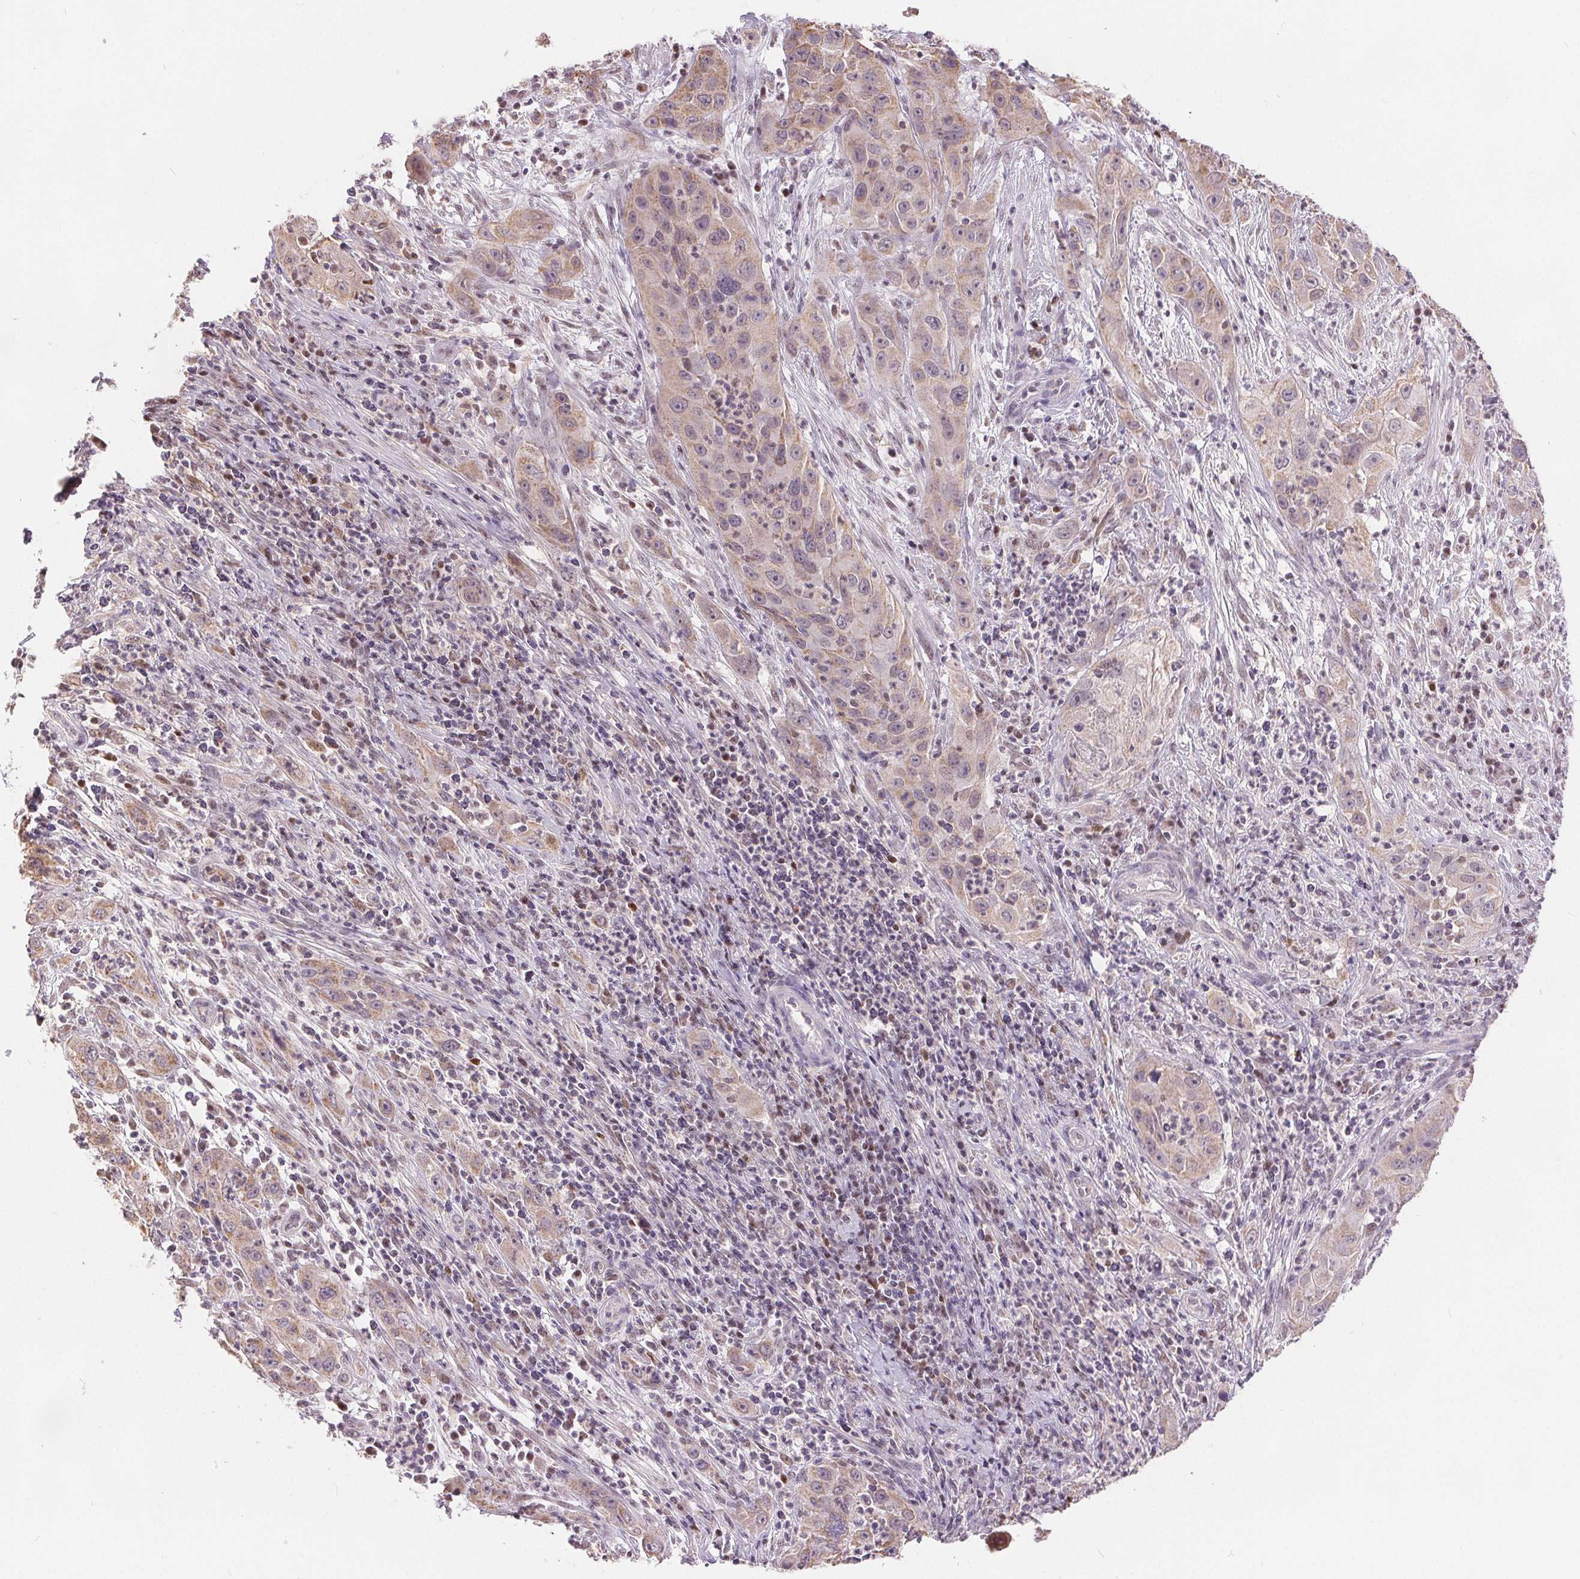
{"staining": {"intensity": "weak", "quantity": ">75%", "location": "cytoplasmic/membranous"}, "tissue": "cervical cancer", "cell_type": "Tumor cells", "image_type": "cancer", "snomed": [{"axis": "morphology", "description": "Squamous cell carcinoma, NOS"}, {"axis": "topography", "description": "Cervix"}], "caption": "This image reveals IHC staining of human squamous cell carcinoma (cervical), with low weak cytoplasmic/membranous staining in approximately >75% of tumor cells.", "gene": "POU2F2", "patient": {"sex": "female", "age": 32}}